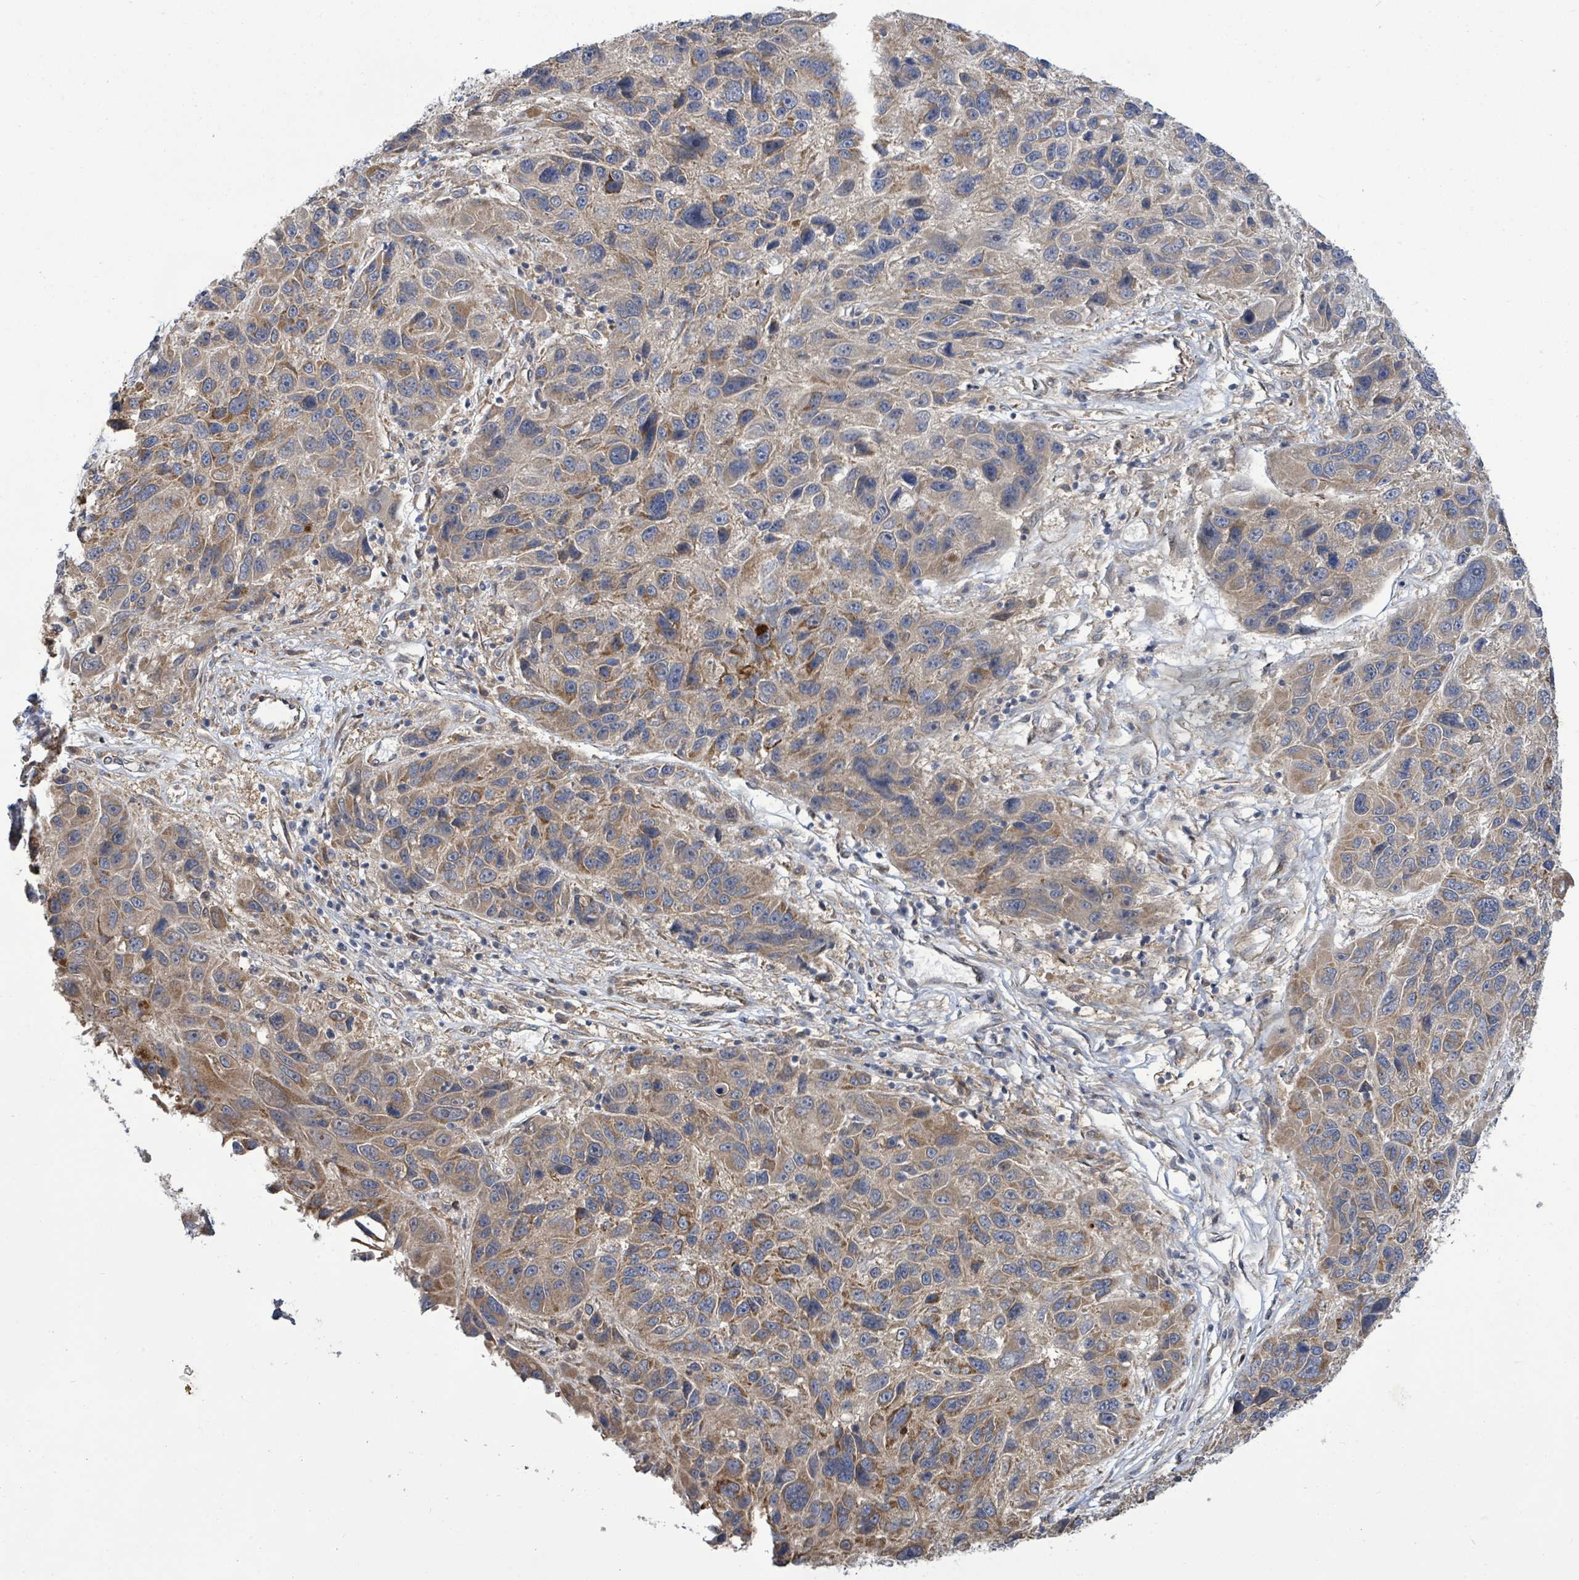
{"staining": {"intensity": "moderate", "quantity": "25%-75%", "location": "cytoplasmic/membranous"}, "tissue": "melanoma", "cell_type": "Tumor cells", "image_type": "cancer", "snomed": [{"axis": "morphology", "description": "Malignant melanoma, NOS"}, {"axis": "topography", "description": "Skin"}], "caption": "This histopathology image shows immunohistochemistry staining of melanoma, with medium moderate cytoplasmic/membranous positivity in approximately 25%-75% of tumor cells.", "gene": "KBTBD11", "patient": {"sex": "male", "age": 53}}